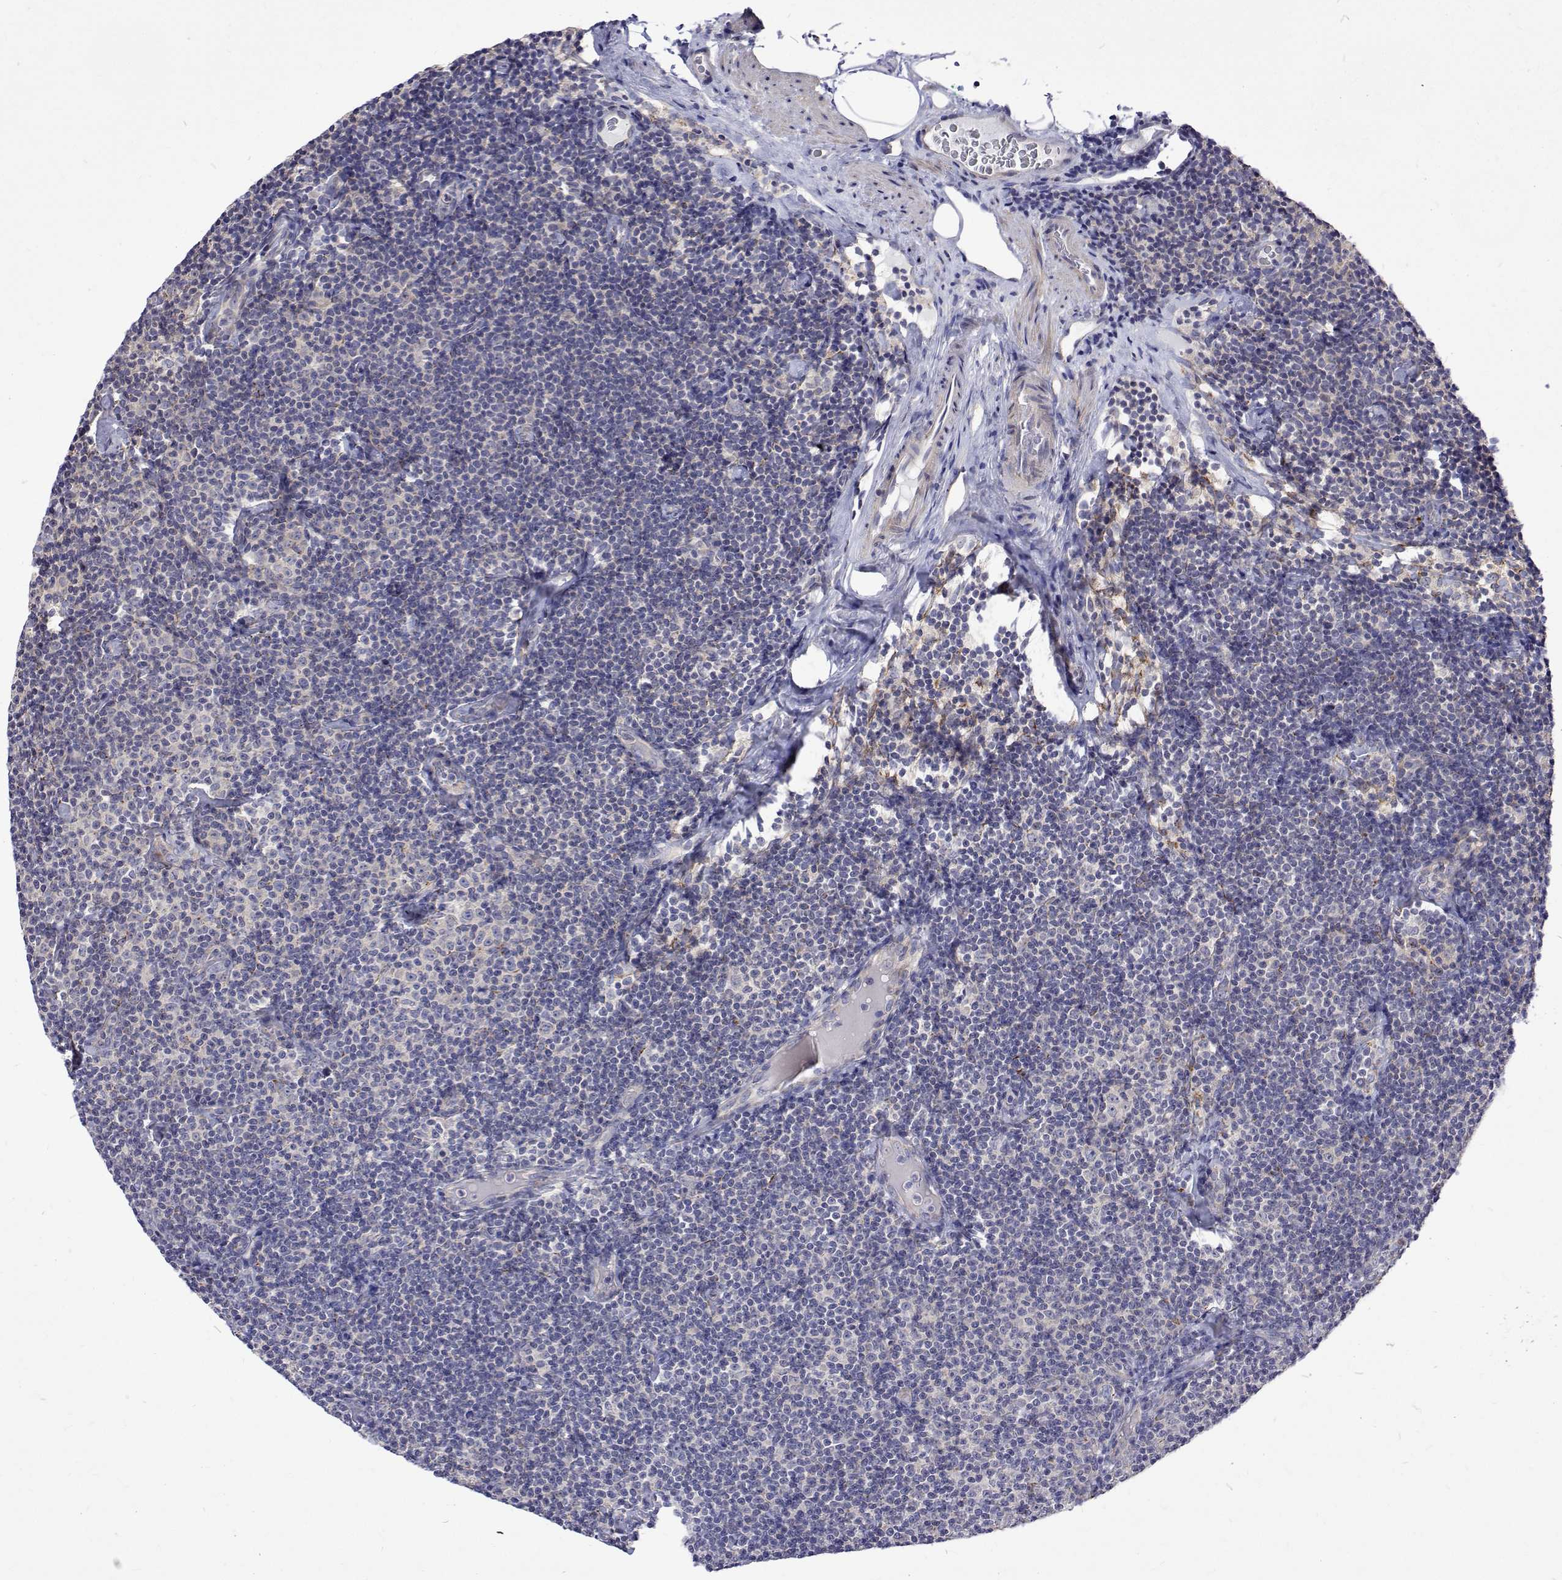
{"staining": {"intensity": "negative", "quantity": "none", "location": "none"}, "tissue": "lymphoma", "cell_type": "Tumor cells", "image_type": "cancer", "snomed": [{"axis": "morphology", "description": "Malignant lymphoma, non-Hodgkin's type, Low grade"}, {"axis": "topography", "description": "Lymph node"}], "caption": "A high-resolution micrograph shows immunohistochemistry staining of lymphoma, which shows no significant staining in tumor cells.", "gene": "PADI1", "patient": {"sex": "male", "age": 81}}